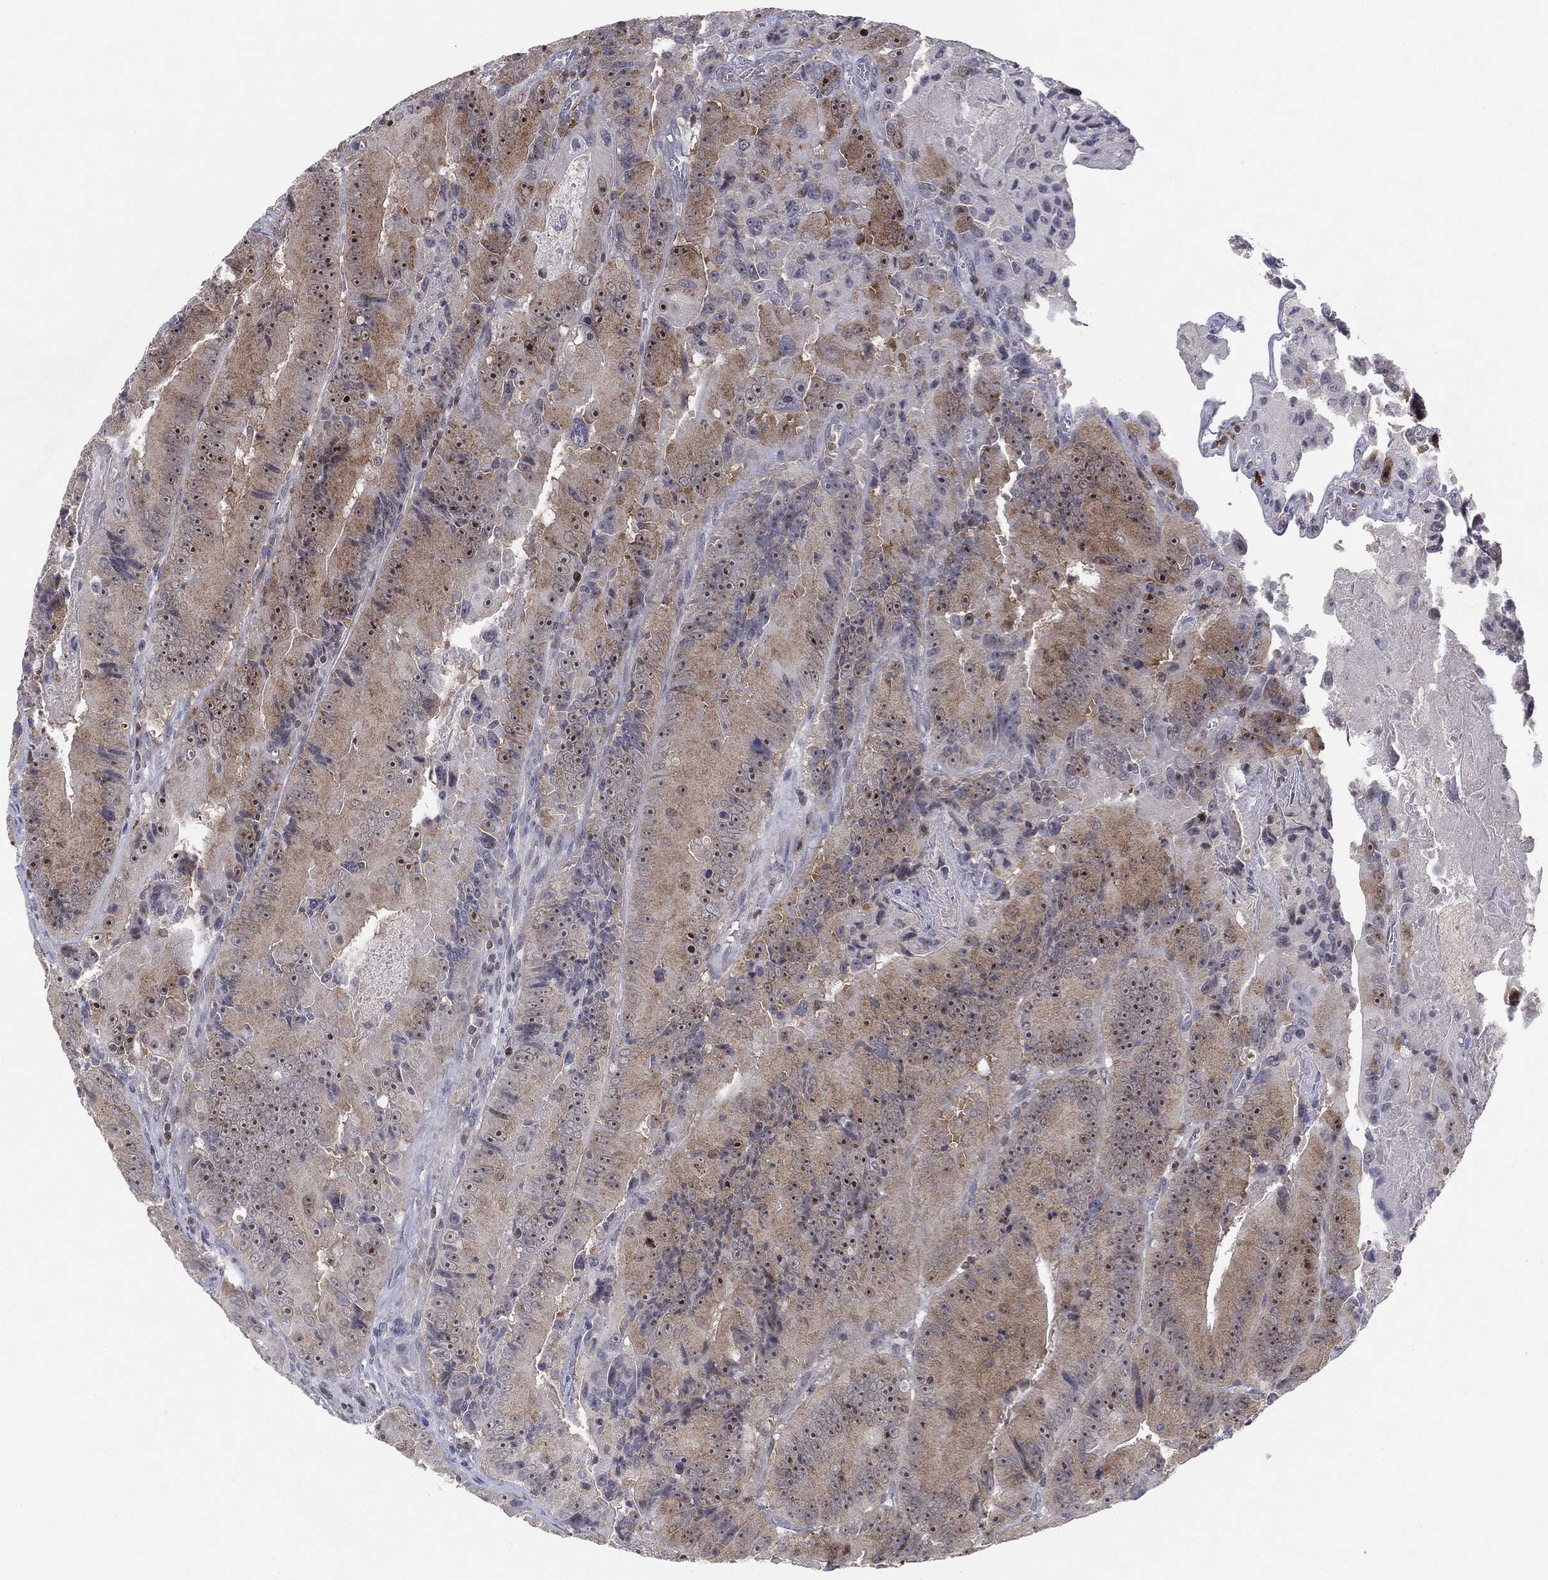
{"staining": {"intensity": "moderate", "quantity": "<25%", "location": "cytoplasmic/membranous,nuclear"}, "tissue": "colorectal cancer", "cell_type": "Tumor cells", "image_type": "cancer", "snomed": [{"axis": "morphology", "description": "Adenocarcinoma, NOS"}, {"axis": "topography", "description": "Colon"}], "caption": "Colorectal cancer (adenocarcinoma) stained with DAB (3,3'-diaminobenzidine) immunohistochemistry demonstrates low levels of moderate cytoplasmic/membranous and nuclear expression in about <25% of tumor cells.", "gene": "KIF2C", "patient": {"sex": "female", "age": 86}}